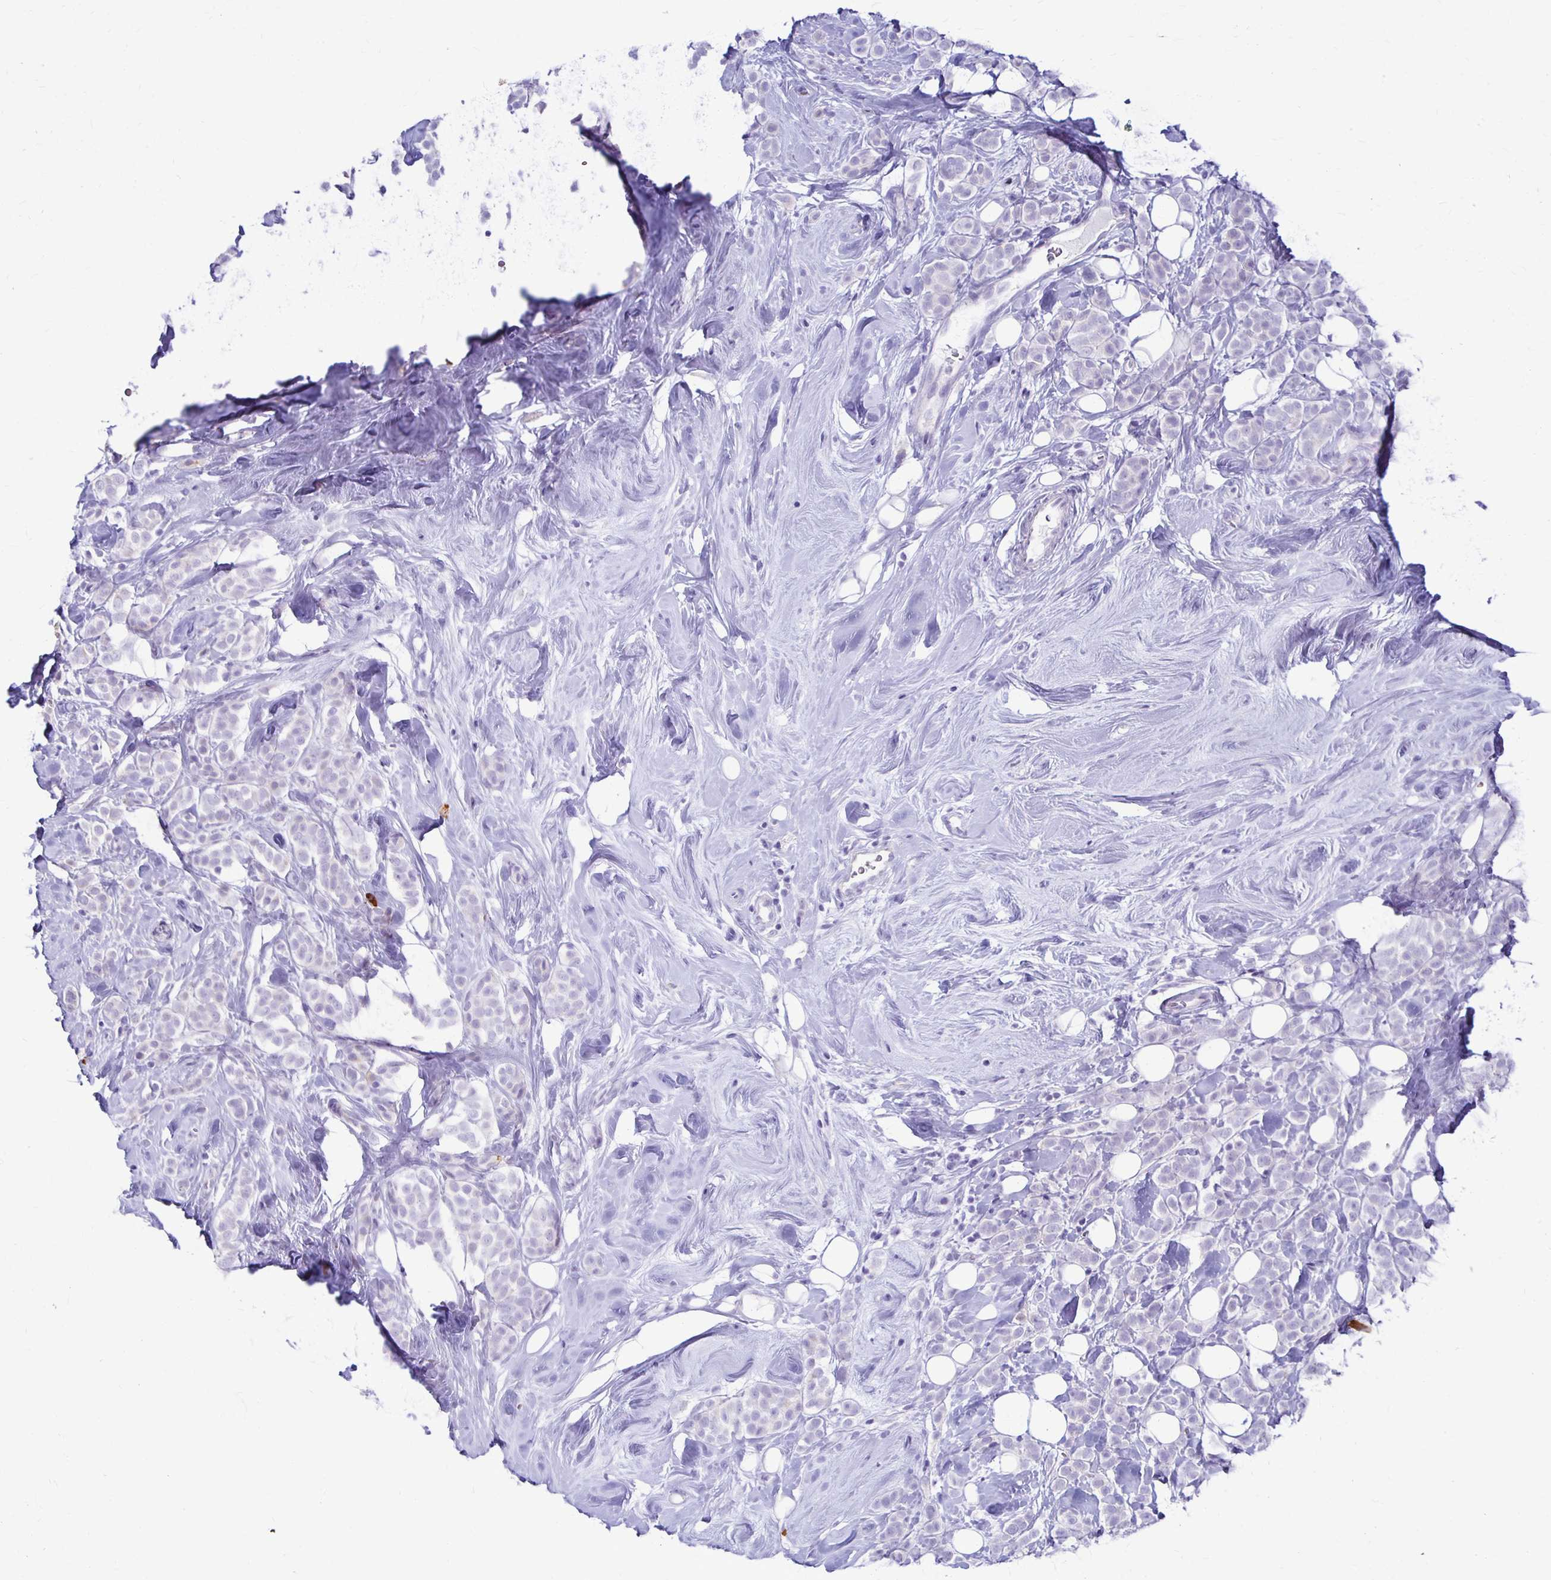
{"staining": {"intensity": "negative", "quantity": "none", "location": "none"}, "tissue": "breast cancer", "cell_type": "Tumor cells", "image_type": "cancer", "snomed": [{"axis": "morphology", "description": "Lobular carcinoma"}, {"axis": "topography", "description": "Breast"}], "caption": "This is an immunohistochemistry image of lobular carcinoma (breast). There is no positivity in tumor cells.", "gene": "FNTB", "patient": {"sex": "female", "age": 49}}